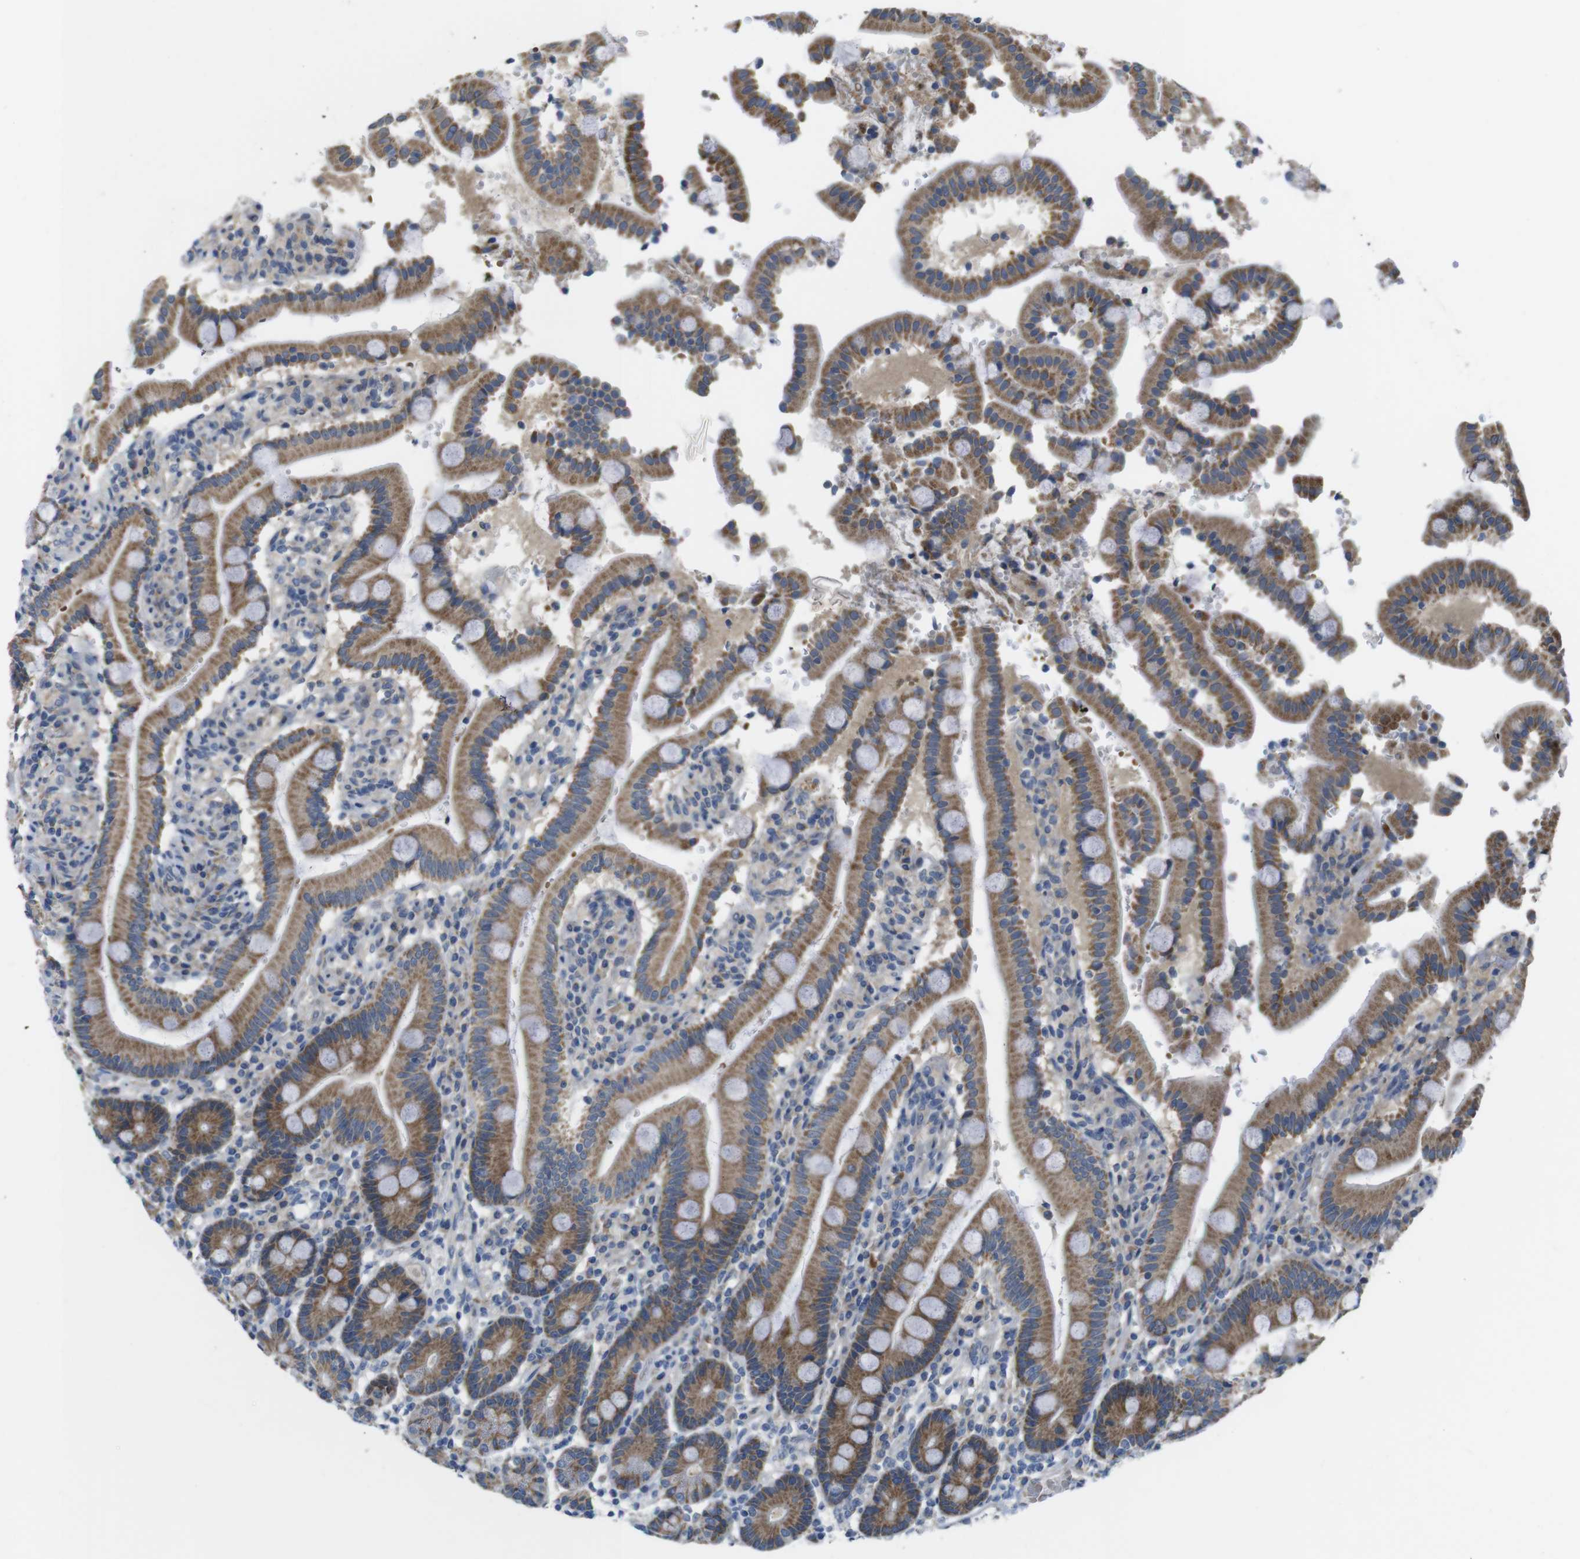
{"staining": {"intensity": "moderate", "quantity": ">75%", "location": "cytoplasmic/membranous"}, "tissue": "duodenum", "cell_type": "Glandular cells", "image_type": "normal", "snomed": [{"axis": "morphology", "description": "Normal tissue, NOS"}, {"axis": "topography", "description": "Small intestine, NOS"}], "caption": "Glandular cells demonstrate medium levels of moderate cytoplasmic/membranous staining in approximately >75% of cells in normal duodenum. The staining was performed using DAB (3,3'-diaminobenzidine), with brown indicating positive protein expression. Nuclei are stained blue with hematoxylin.", "gene": "MARCHF1", "patient": {"sex": "female", "age": 71}}